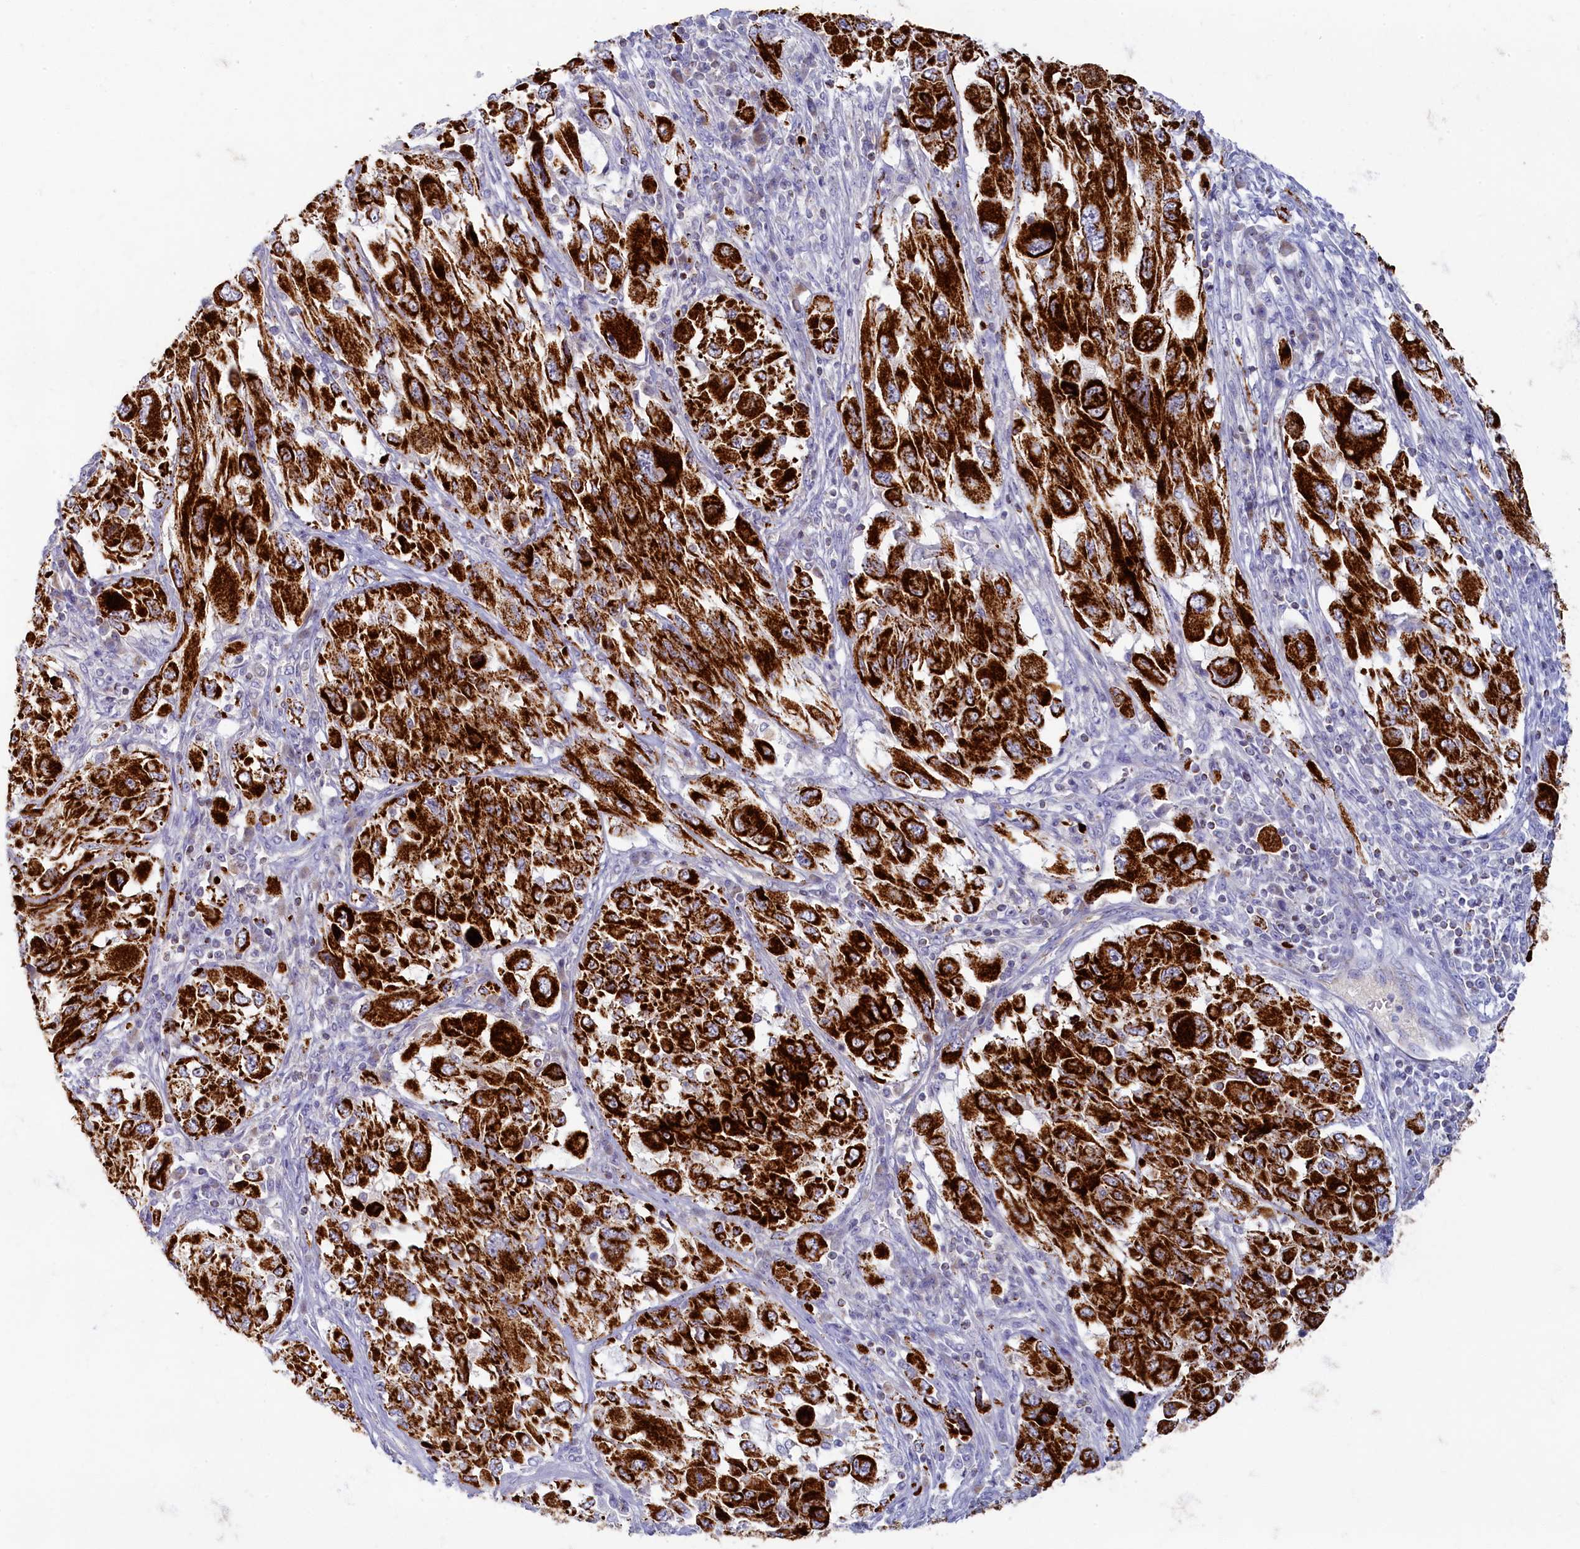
{"staining": {"intensity": "strong", "quantity": ">75%", "location": "cytoplasmic/membranous"}, "tissue": "melanoma", "cell_type": "Tumor cells", "image_type": "cancer", "snomed": [{"axis": "morphology", "description": "Malignant melanoma, NOS"}, {"axis": "topography", "description": "Skin"}], "caption": "Human malignant melanoma stained with a protein marker shows strong staining in tumor cells.", "gene": "OCIAD2", "patient": {"sex": "female", "age": 91}}